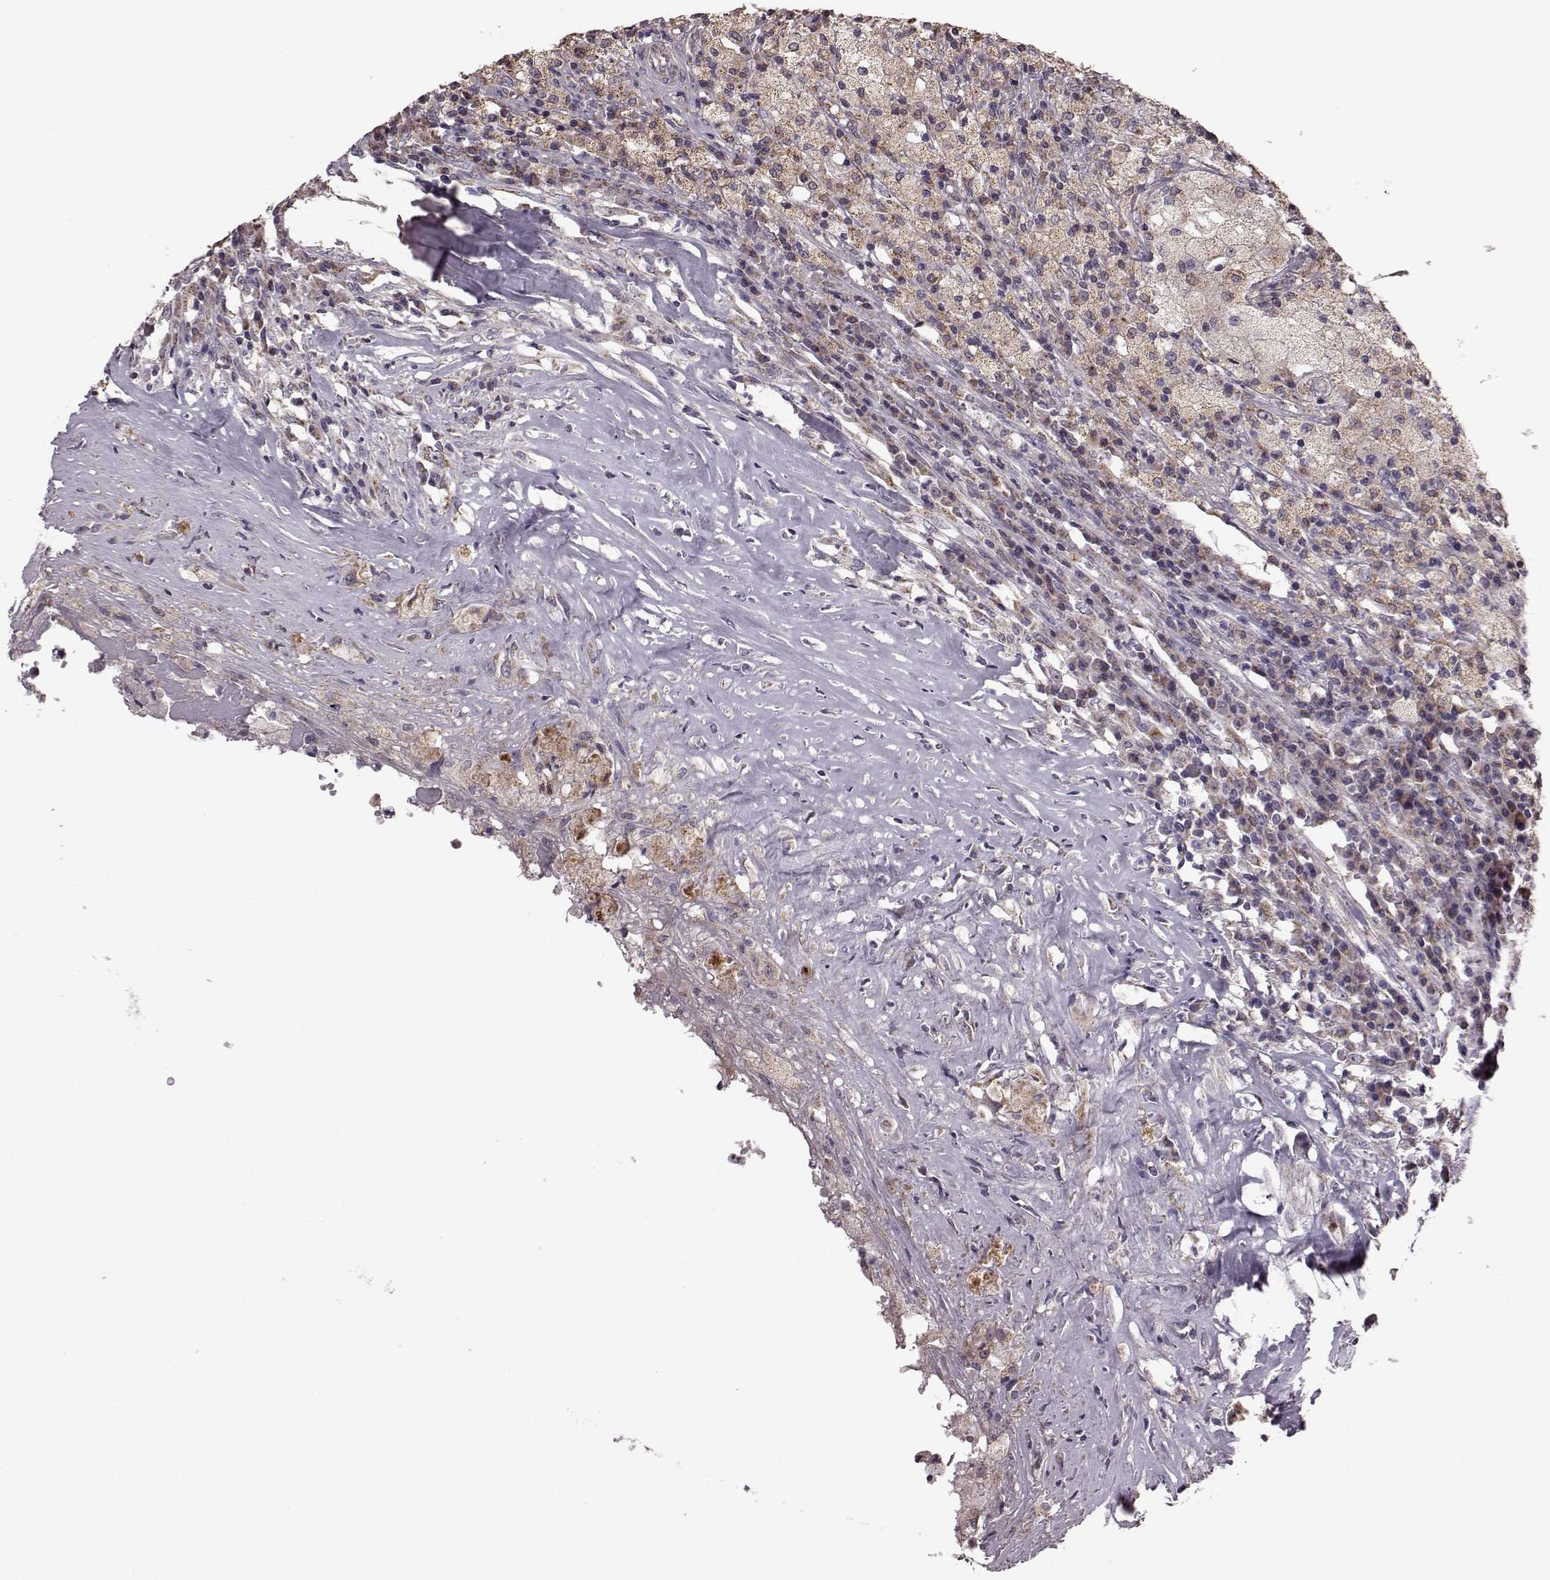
{"staining": {"intensity": "weak", "quantity": "25%-75%", "location": "cytoplasmic/membranous"}, "tissue": "testis cancer", "cell_type": "Tumor cells", "image_type": "cancer", "snomed": [{"axis": "morphology", "description": "Necrosis, NOS"}, {"axis": "morphology", "description": "Carcinoma, Embryonal, NOS"}, {"axis": "topography", "description": "Testis"}], "caption": "High-power microscopy captured an IHC photomicrograph of testis embryonal carcinoma, revealing weak cytoplasmic/membranous expression in about 25%-75% of tumor cells.", "gene": "PUDP", "patient": {"sex": "male", "age": 19}}